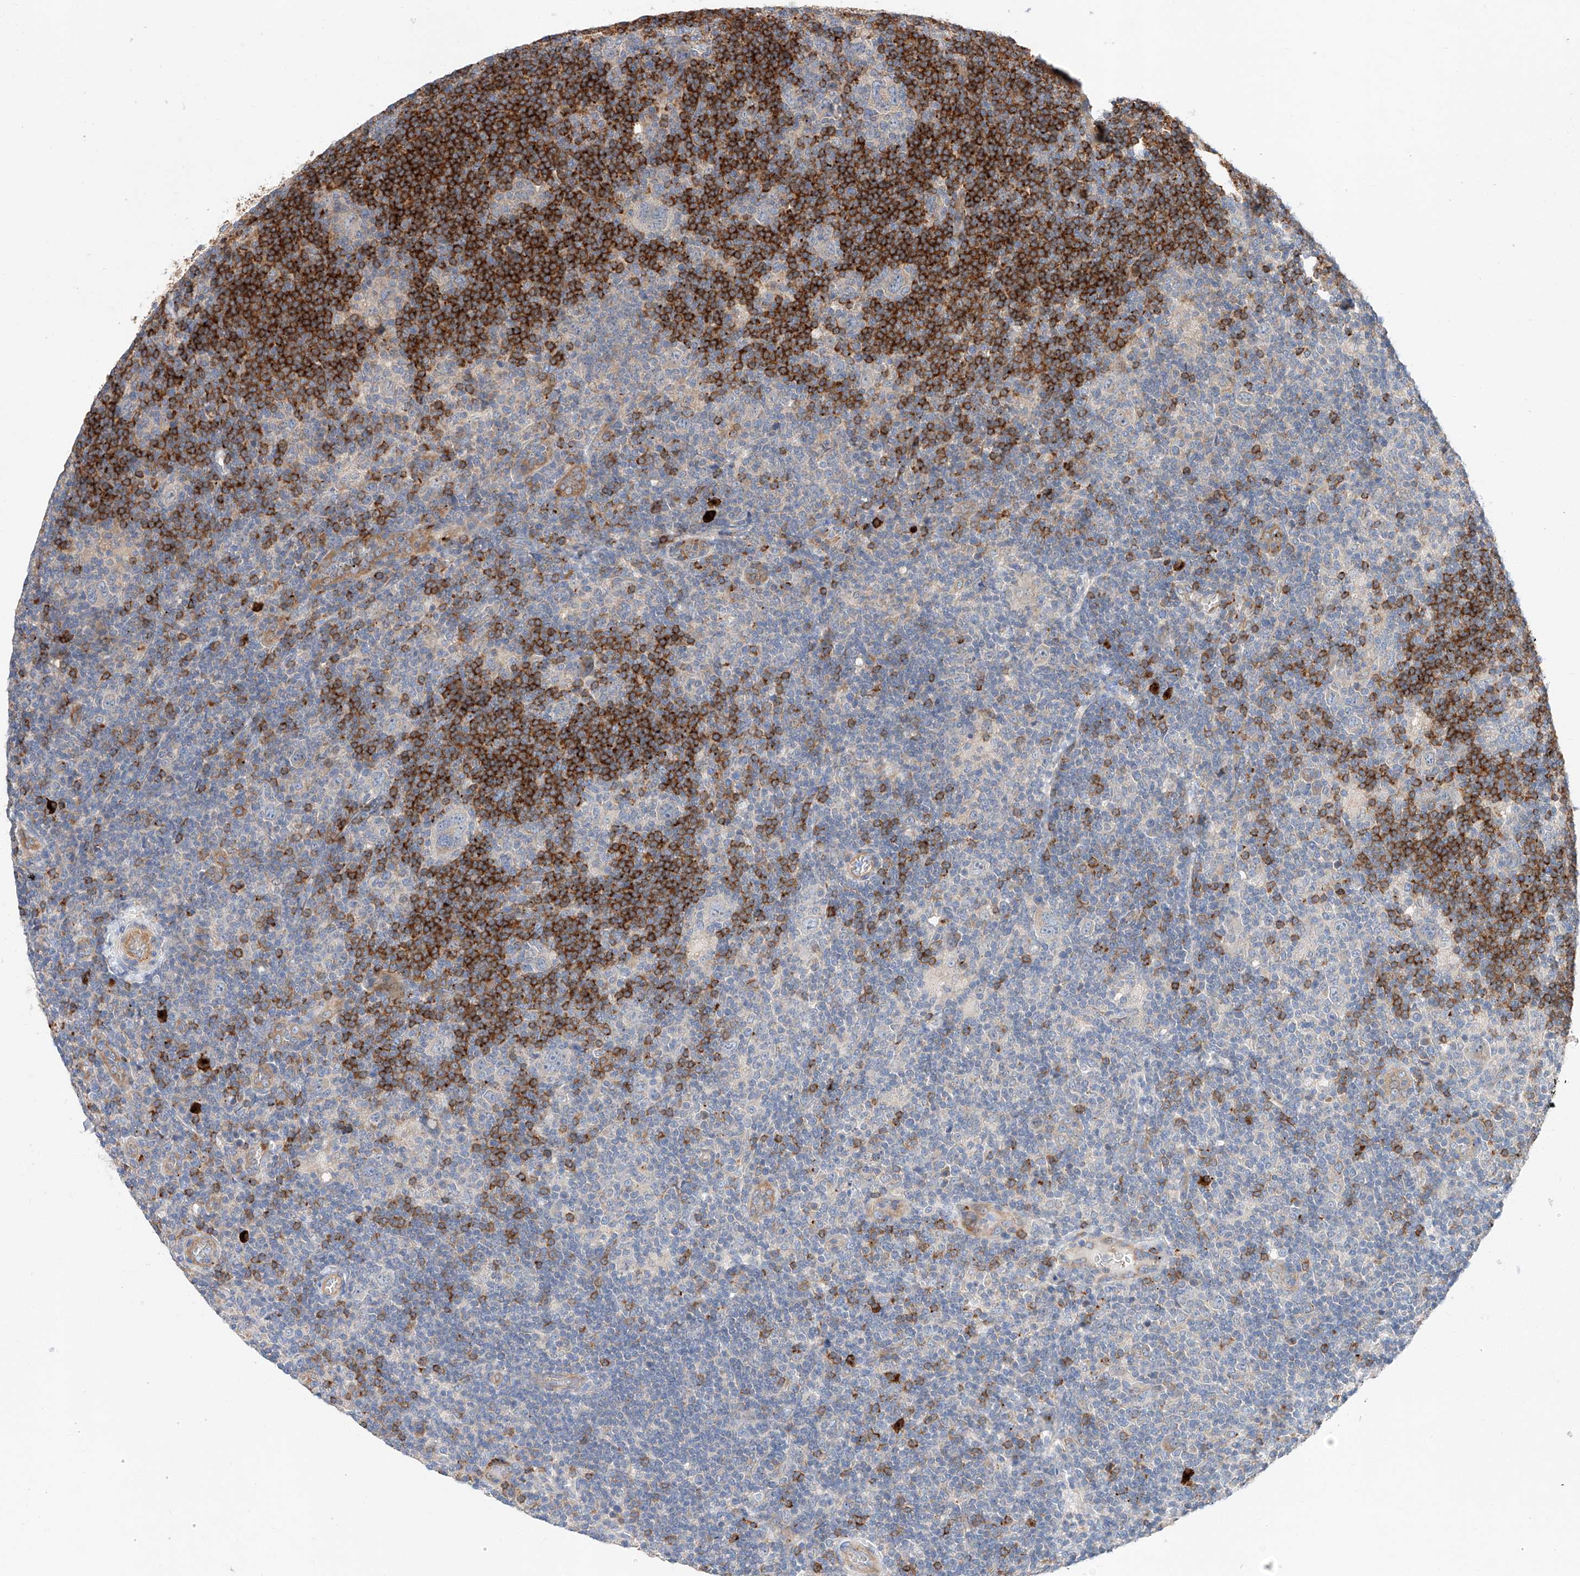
{"staining": {"intensity": "negative", "quantity": "none", "location": "none"}, "tissue": "lymphoma", "cell_type": "Tumor cells", "image_type": "cancer", "snomed": [{"axis": "morphology", "description": "Hodgkin's disease, NOS"}, {"axis": "topography", "description": "Lymph node"}], "caption": "Immunohistochemistry (IHC) of human Hodgkin's disease exhibits no expression in tumor cells.", "gene": "GLMN", "patient": {"sex": "female", "age": 57}}